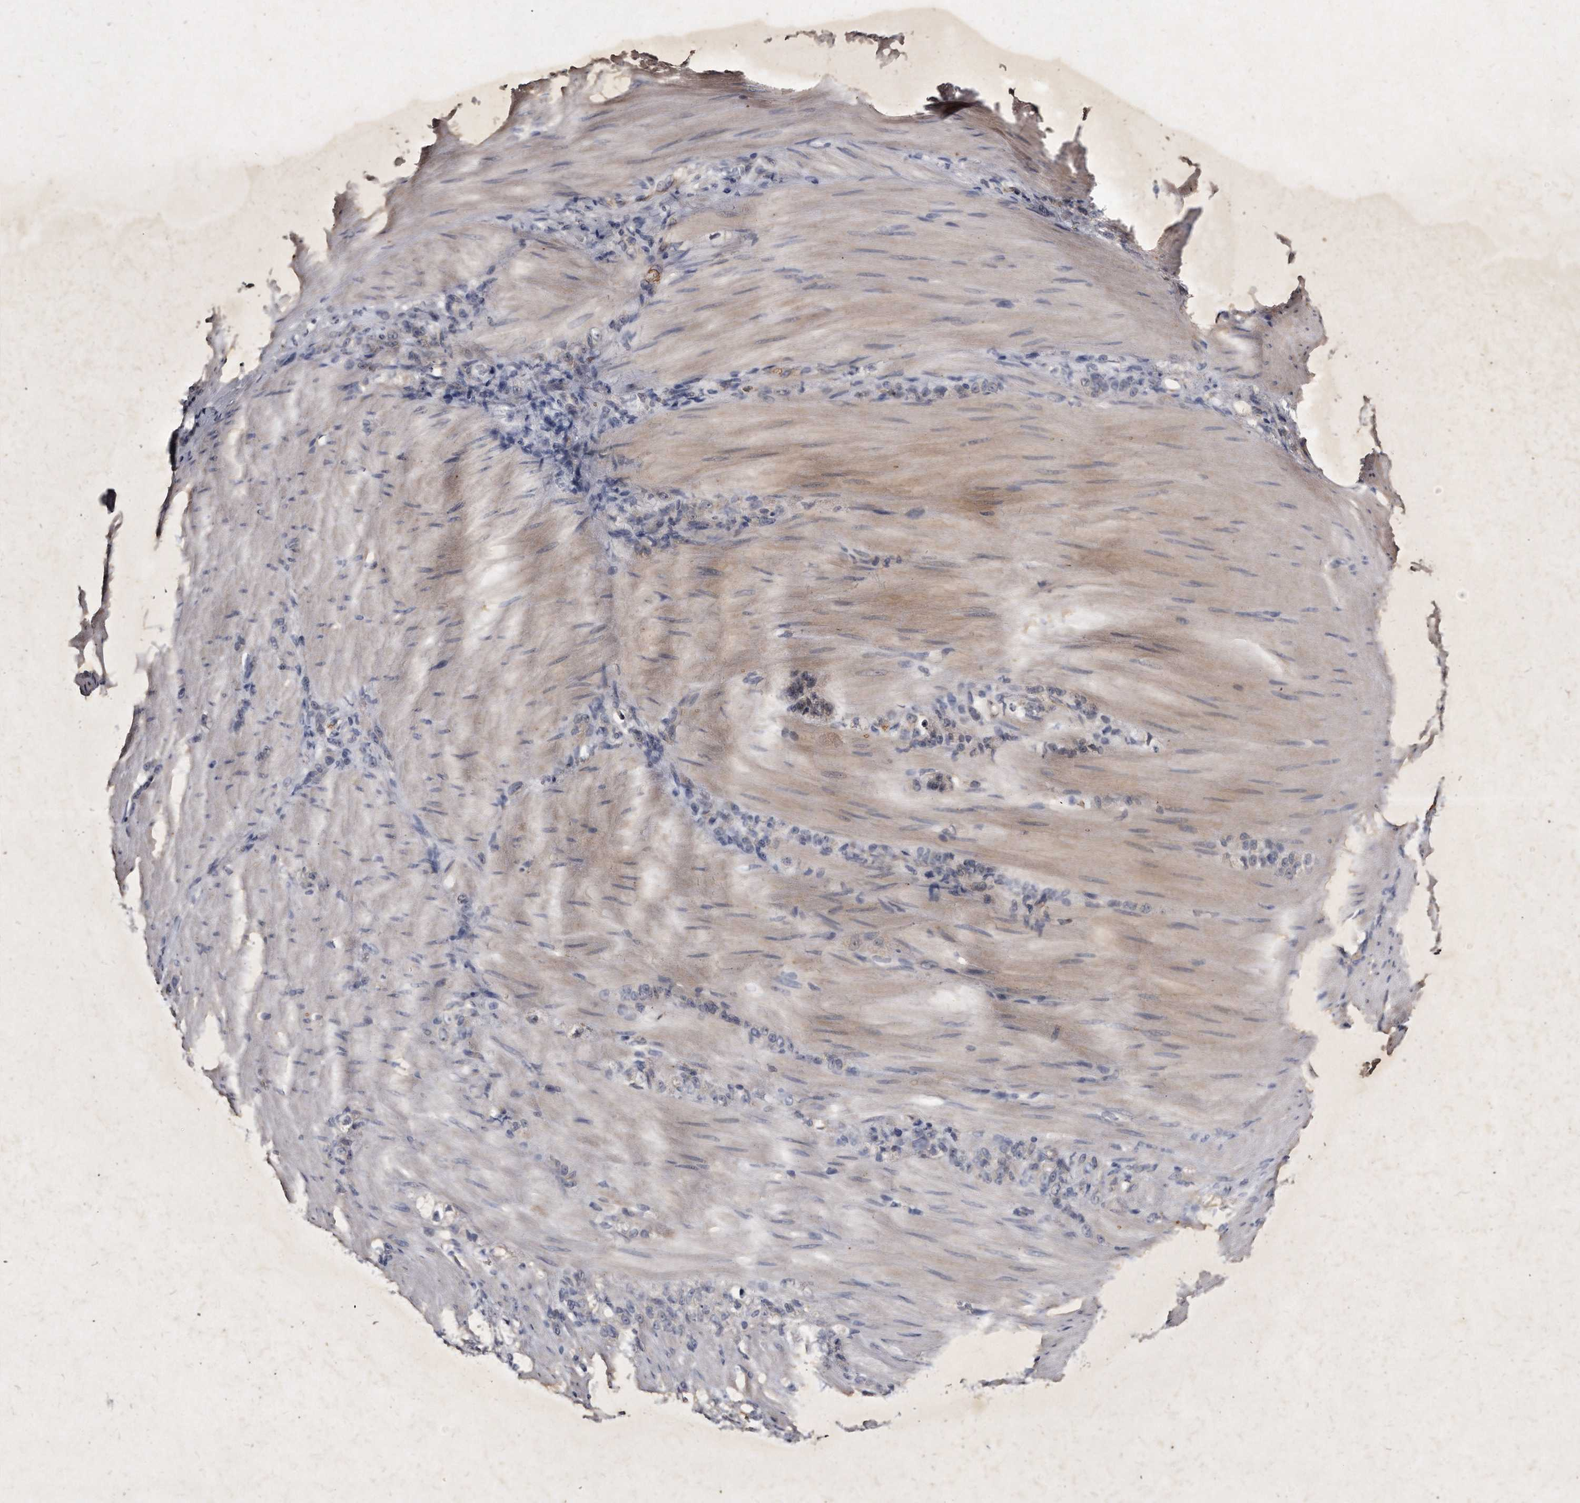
{"staining": {"intensity": "negative", "quantity": "none", "location": "none"}, "tissue": "stomach cancer", "cell_type": "Tumor cells", "image_type": "cancer", "snomed": [{"axis": "morphology", "description": "Normal tissue, NOS"}, {"axis": "morphology", "description": "Adenocarcinoma, NOS"}, {"axis": "topography", "description": "Stomach"}], "caption": "IHC histopathology image of human stomach cancer (adenocarcinoma) stained for a protein (brown), which demonstrates no staining in tumor cells.", "gene": "KLHDC3", "patient": {"sex": "male", "age": 82}}